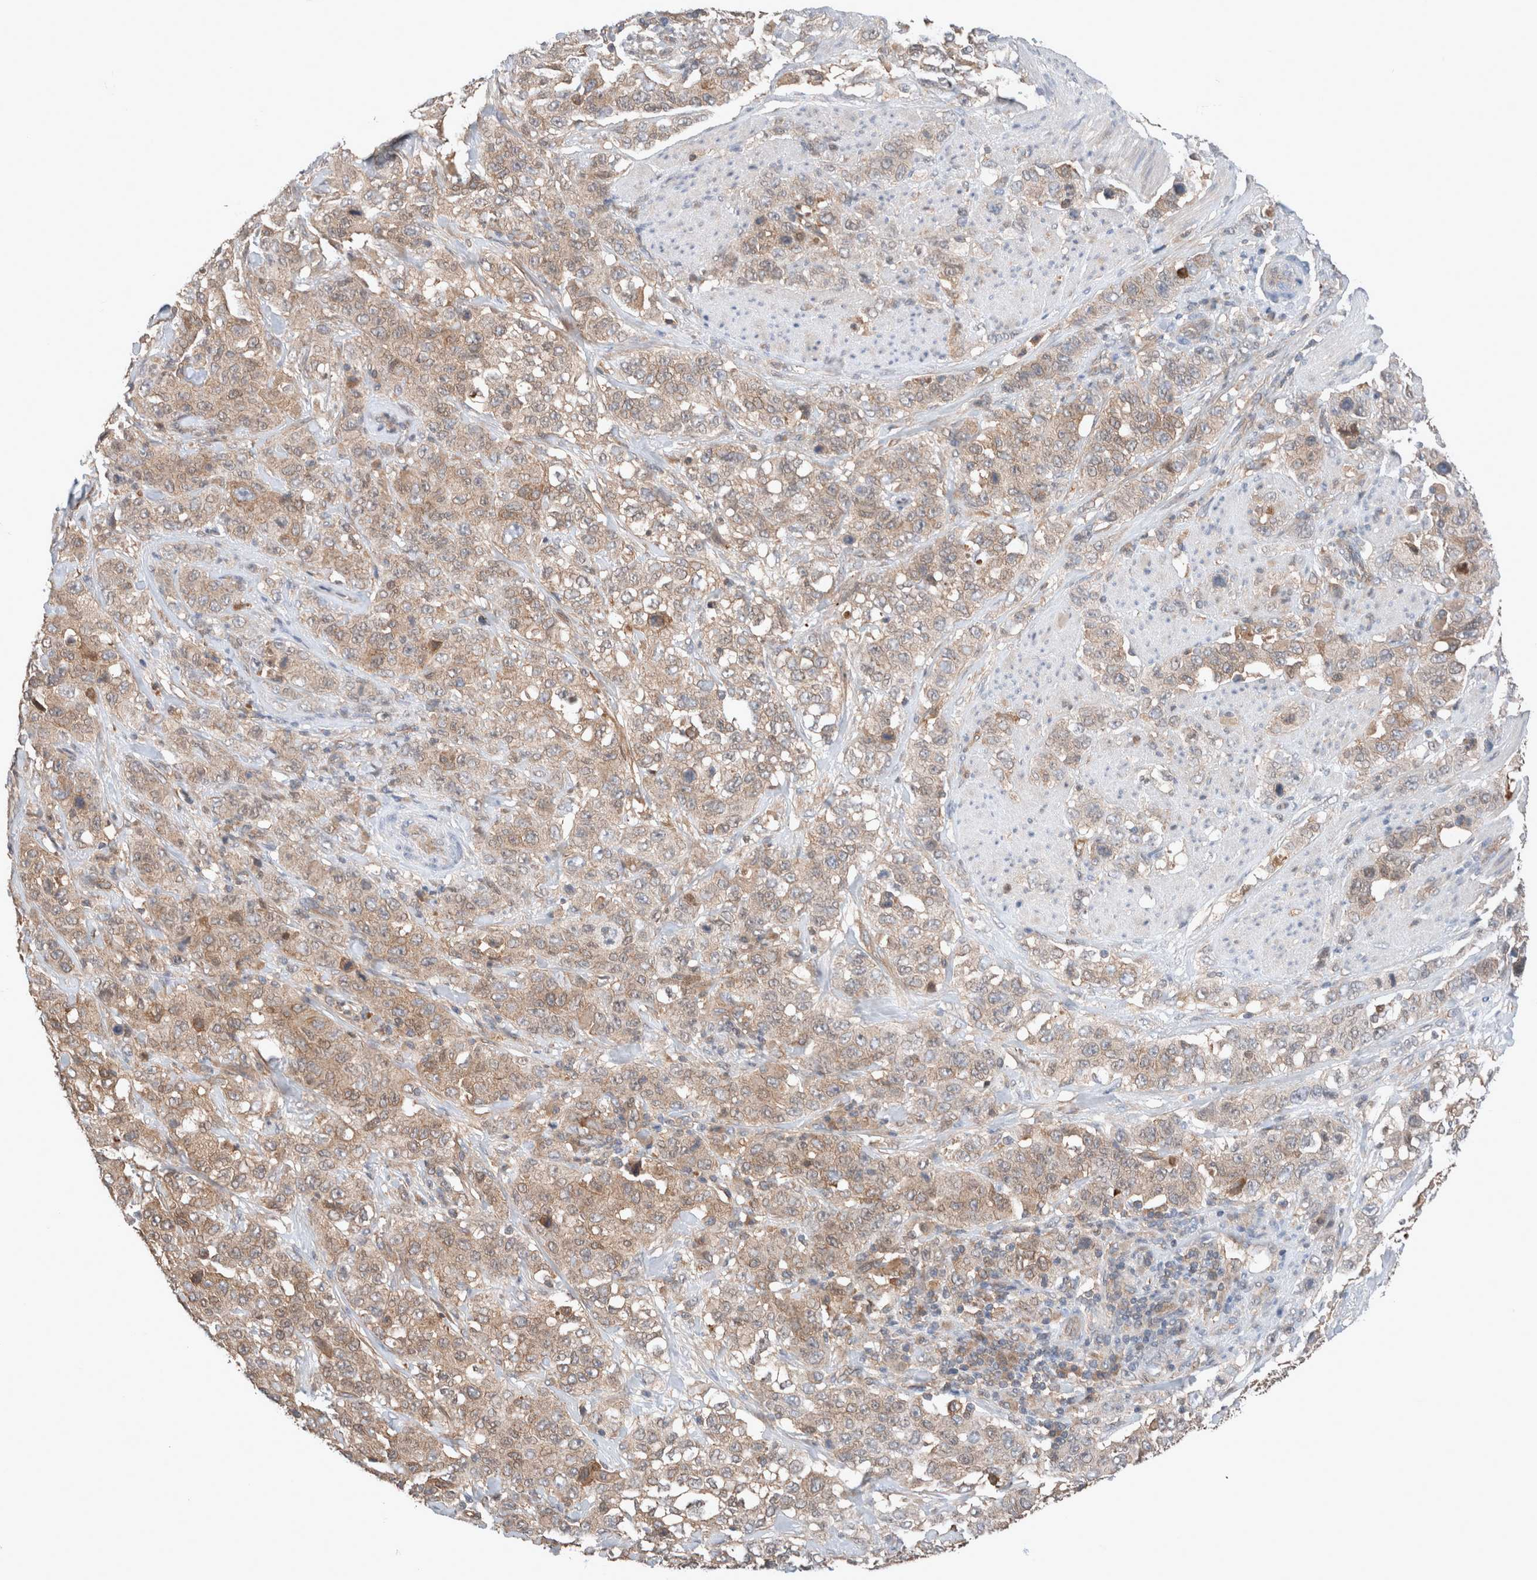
{"staining": {"intensity": "weak", "quantity": ">75%", "location": "cytoplasmic/membranous"}, "tissue": "stomach cancer", "cell_type": "Tumor cells", "image_type": "cancer", "snomed": [{"axis": "morphology", "description": "Adenocarcinoma, NOS"}, {"axis": "topography", "description": "Stomach"}], "caption": "High-magnification brightfield microscopy of stomach cancer (adenocarcinoma) stained with DAB (brown) and counterstained with hematoxylin (blue). tumor cells exhibit weak cytoplasmic/membranous expression is appreciated in approximately>75% of cells.", "gene": "XPNPEP1", "patient": {"sex": "male", "age": 48}}